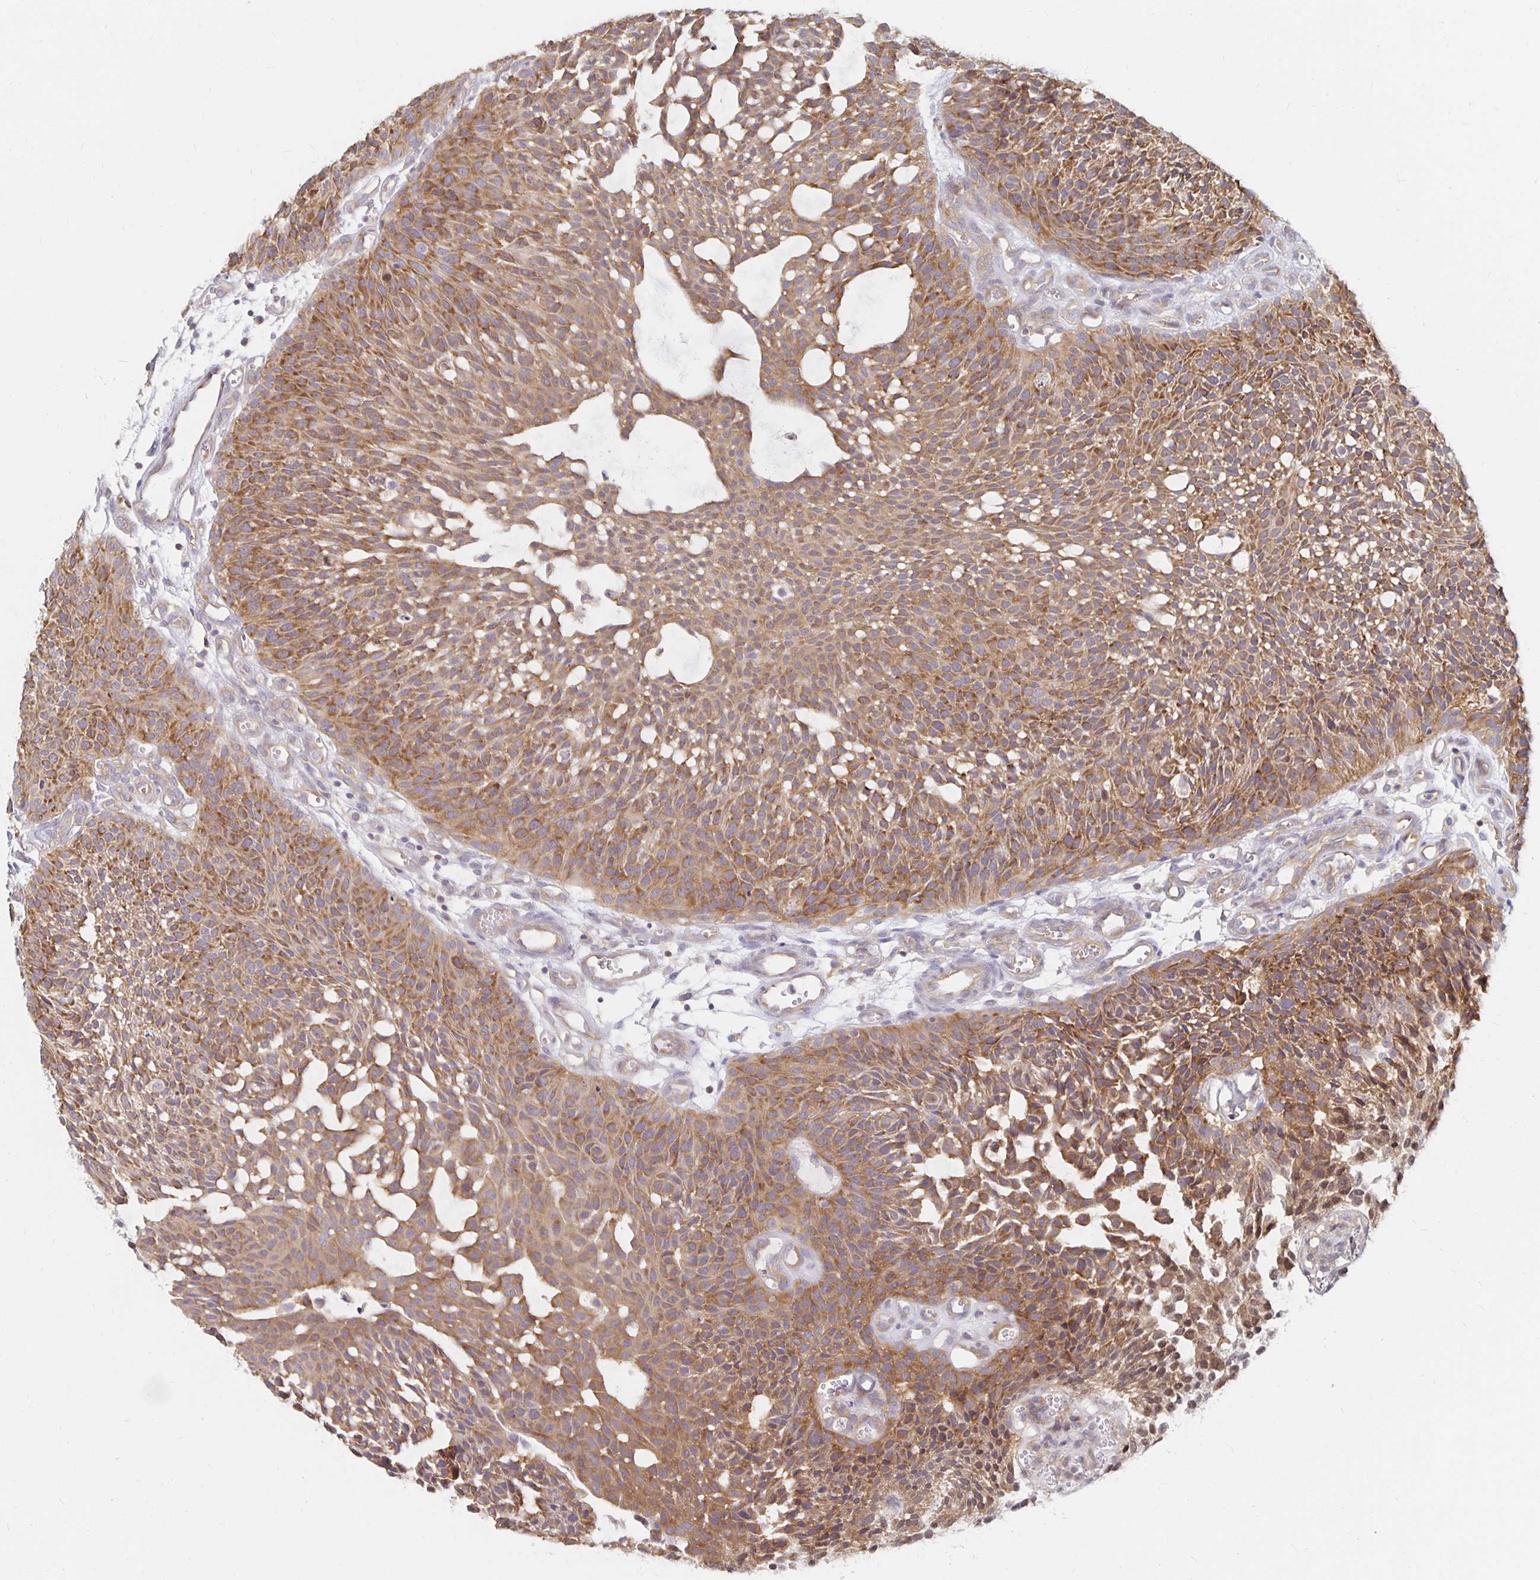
{"staining": {"intensity": "moderate", "quantity": ">75%", "location": "cytoplasmic/membranous"}, "tissue": "urothelial cancer", "cell_type": "Tumor cells", "image_type": "cancer", "snomed": [{"axis": "morphology", "description": "Urothelial carcinoma, NOS"}, {"axis": "topography", "description": "Urinary bladder"}], "caption": "Immunohistochemistry of human transitional cell carcinoma reveals medium levels of moderate cytoplasmic/membranous positivity in approximately >75% of tumor cells.", "gene": "PDAP1", "patient": {"sex": "male", "age": 84}}